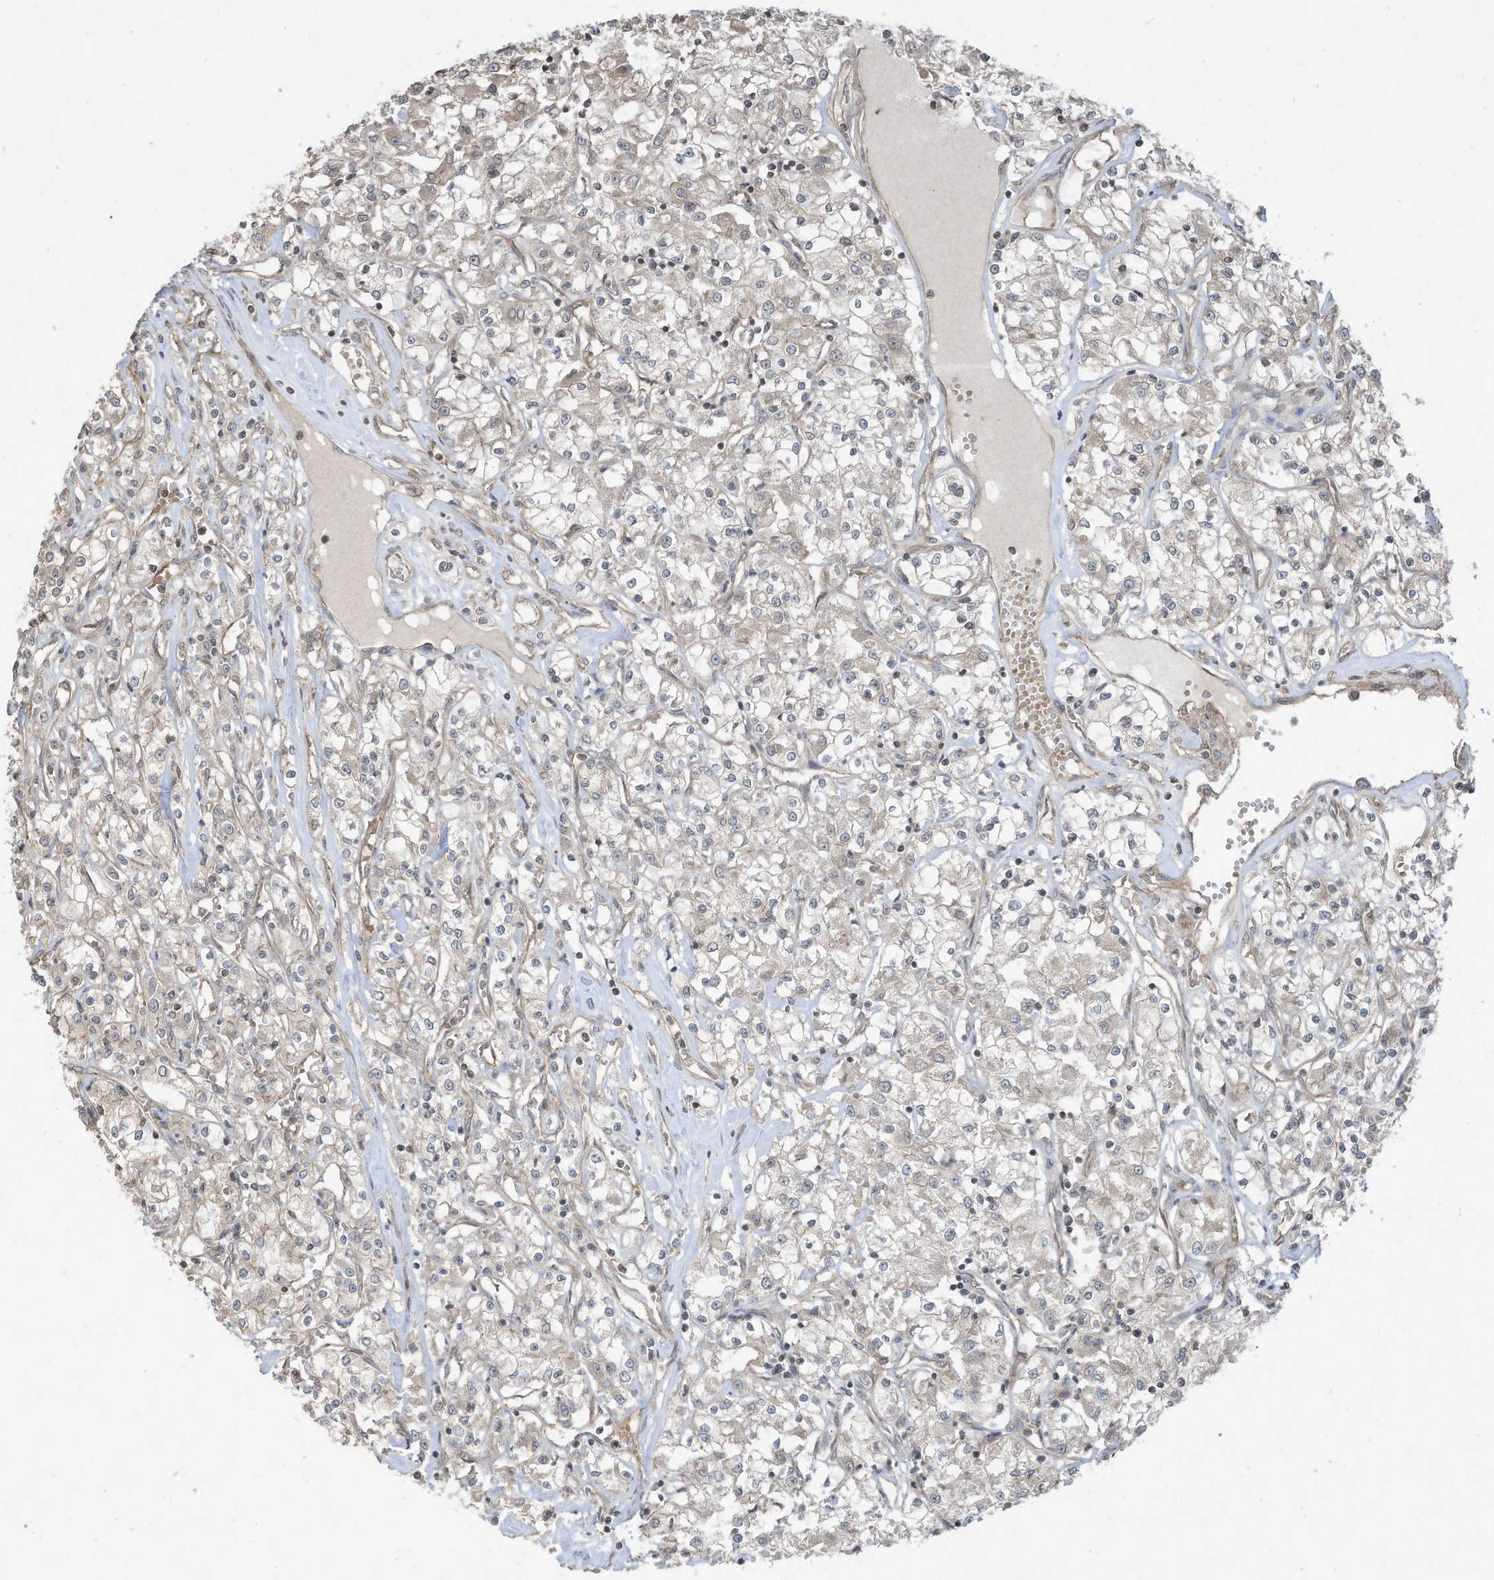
{"staining": {"intensity": "weak", "quantity": "<25%", "location": "cytoplasmic/membranous"}, "tissue": "renal cancer", "cell_type": "Tumor cells", "image_type": "cancer", "snomed": [{"axis": "morphology", "description": "Adenocarcinoma, NOS"}, {"axis": "topography", "description": "Kidney"}], "caption": "Renal cancer was stained to show a protein in brown. There is no significant positivity in tumor cells. Brightfield microscopy of IHC stained with DAB (brown) and hematoxylin (blue), captured at high magnification.", "gene": "MATN2", "patient": {"sex": "female", "age": 59}}